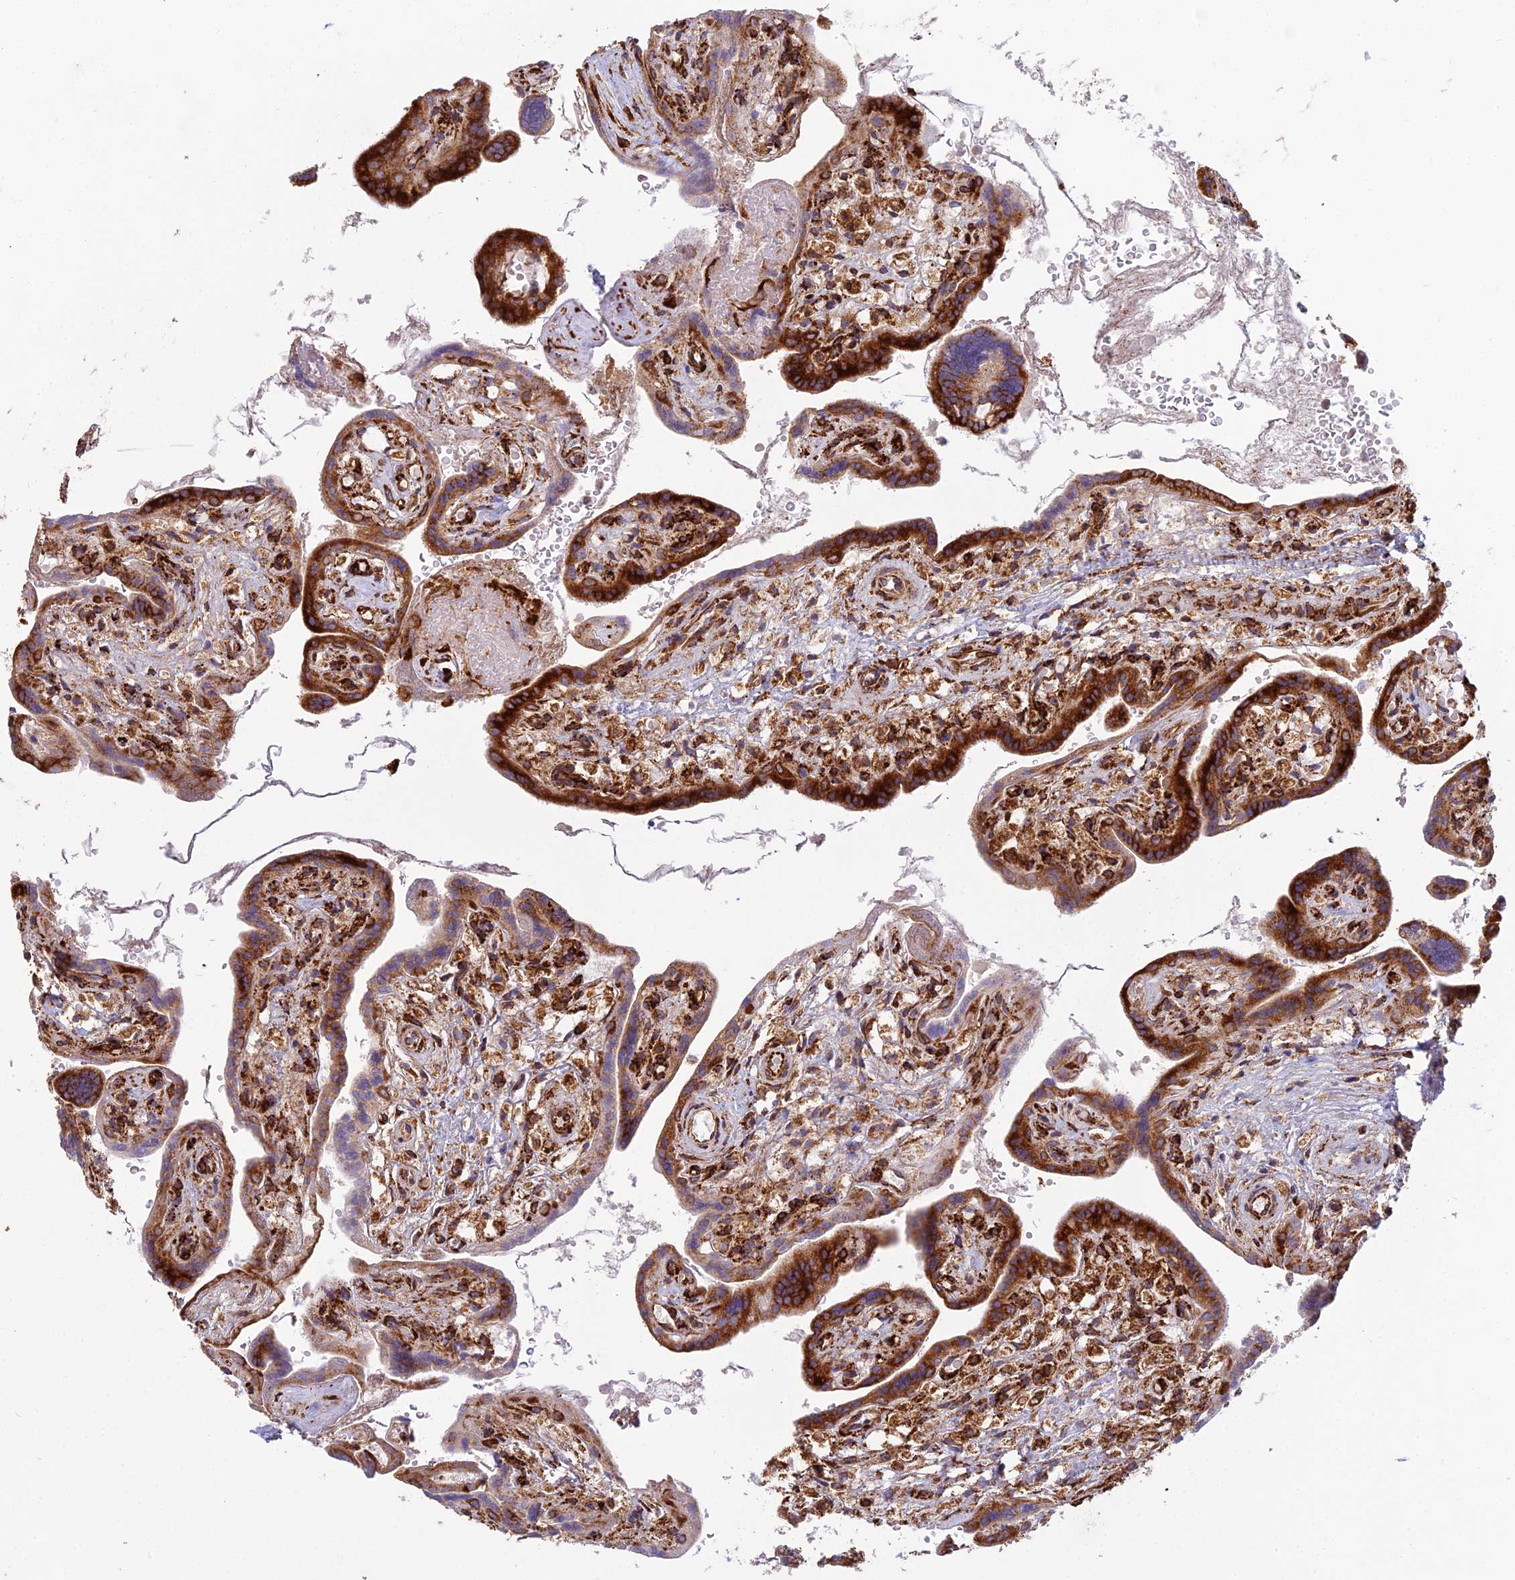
{"staining": {"intensity": "strong", "quantity": ">75%", "location": "cytoplasmic/membranous"}, "tissue": "placenta", "cell_type": "Trophoblastic cells", "image_type": "normal", "snomed": [{"axis": "morphology", "description": "Normal tissue, NOS"}, {"axis": "topography", "description": "Placenta"}], "caption": "Trophoblastic cells reveal high levels of strong cytoplasmic/membranous staining in about >75% of cells in benign human placenta.", "gene": "NDUFAF7", "patient": {"sex": "female", "age": 37}}